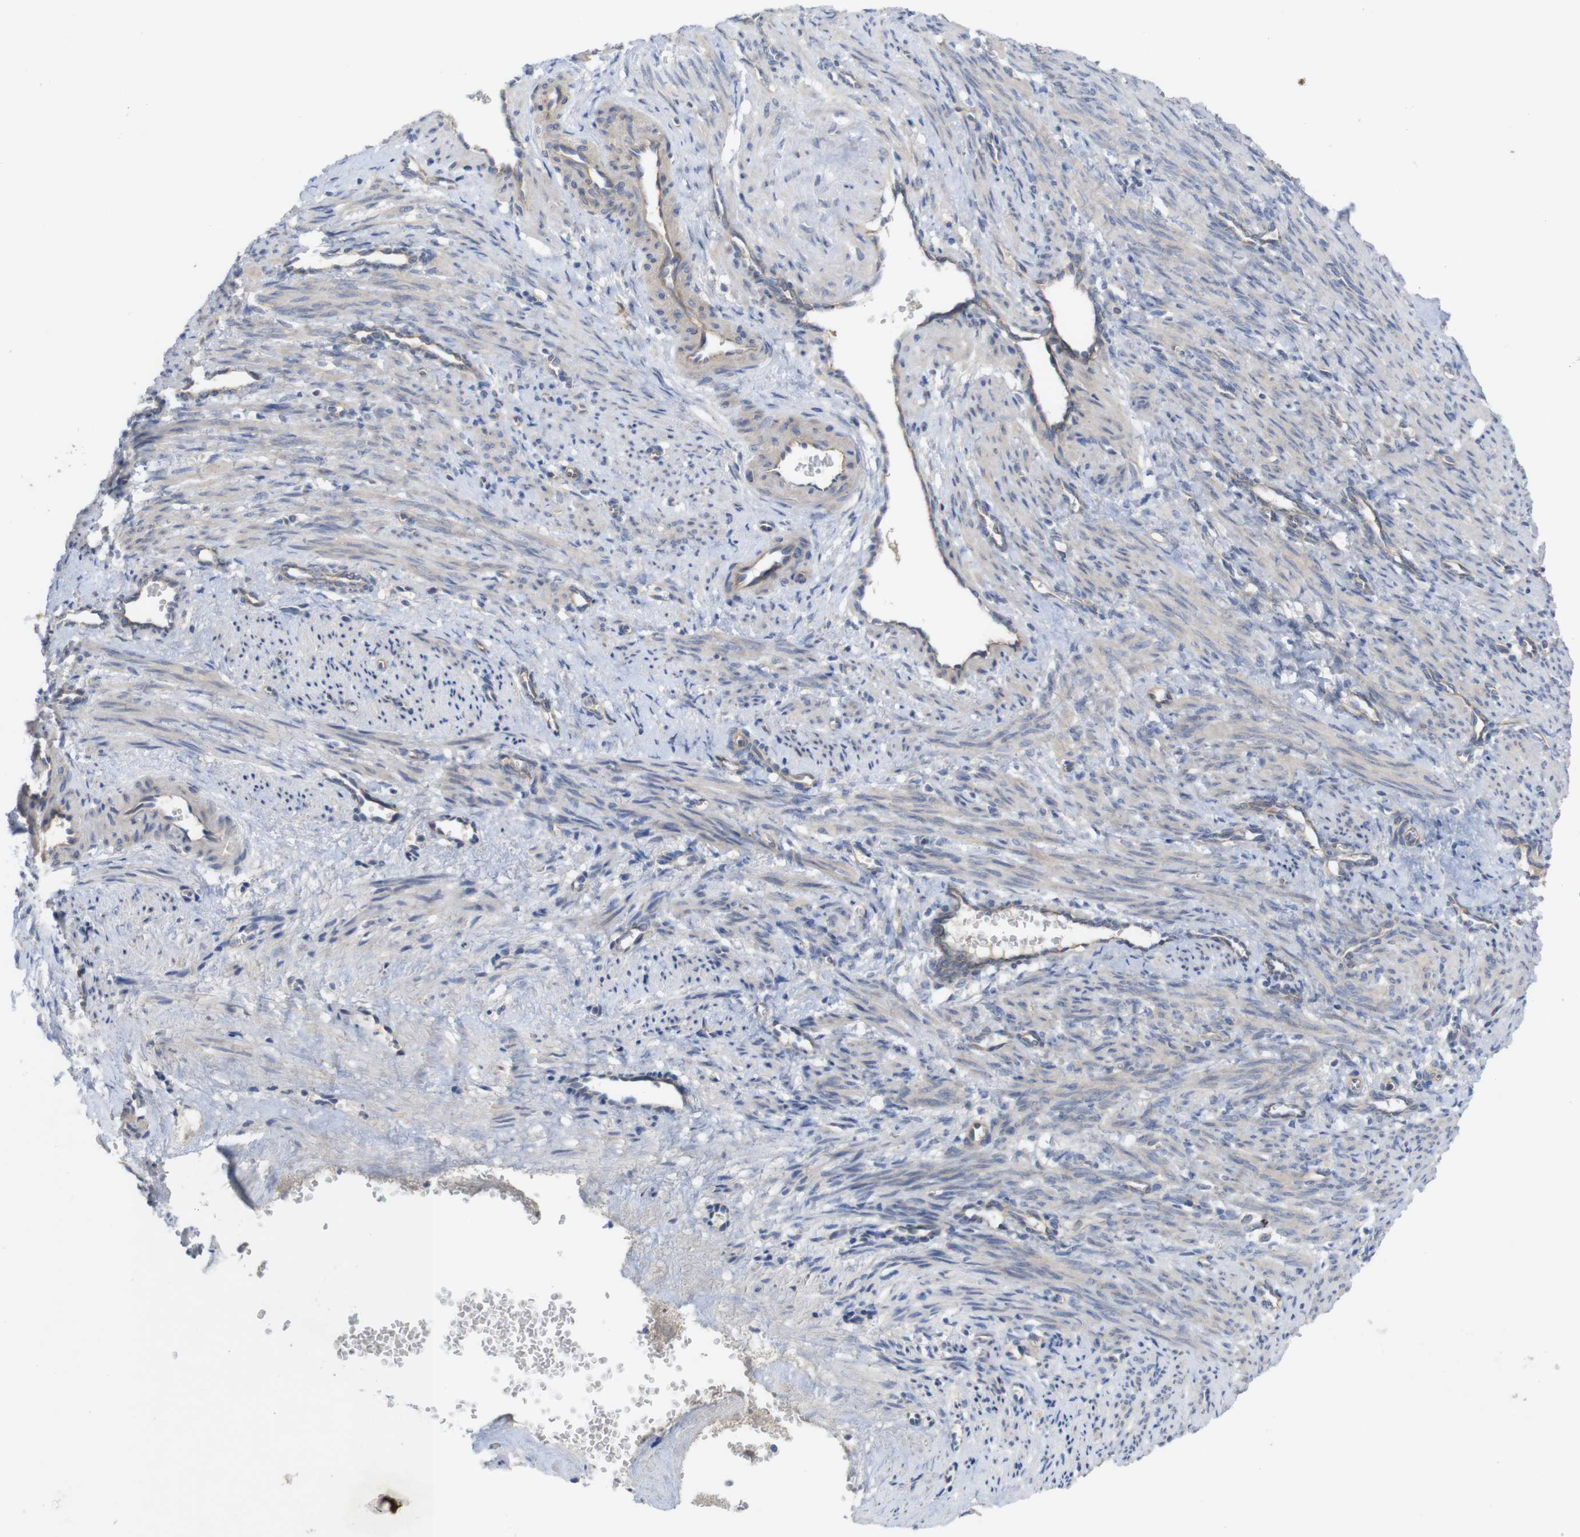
{"staining": {"intensity": "weak", "quantity": "<25%", "location": "cytoplasmic/membranous"}, "tissue": "smooth muscle", "cell_type": "Smooth muscle cells", "image_type": "normal", "snomed": [{"axis": "morphology", "description": "Normal tissue, NOS"}, {"axis": "topography", "description": "Endometrium"}], "caption": "DAB immunohistochemical staining of unremarkable smooth muscle demonstrates no significant staining in smooth muscle cells. Nuclei are stained in blue.", "gene": "KIDINS220", "patient": {"sex": "female", "age": 33}}